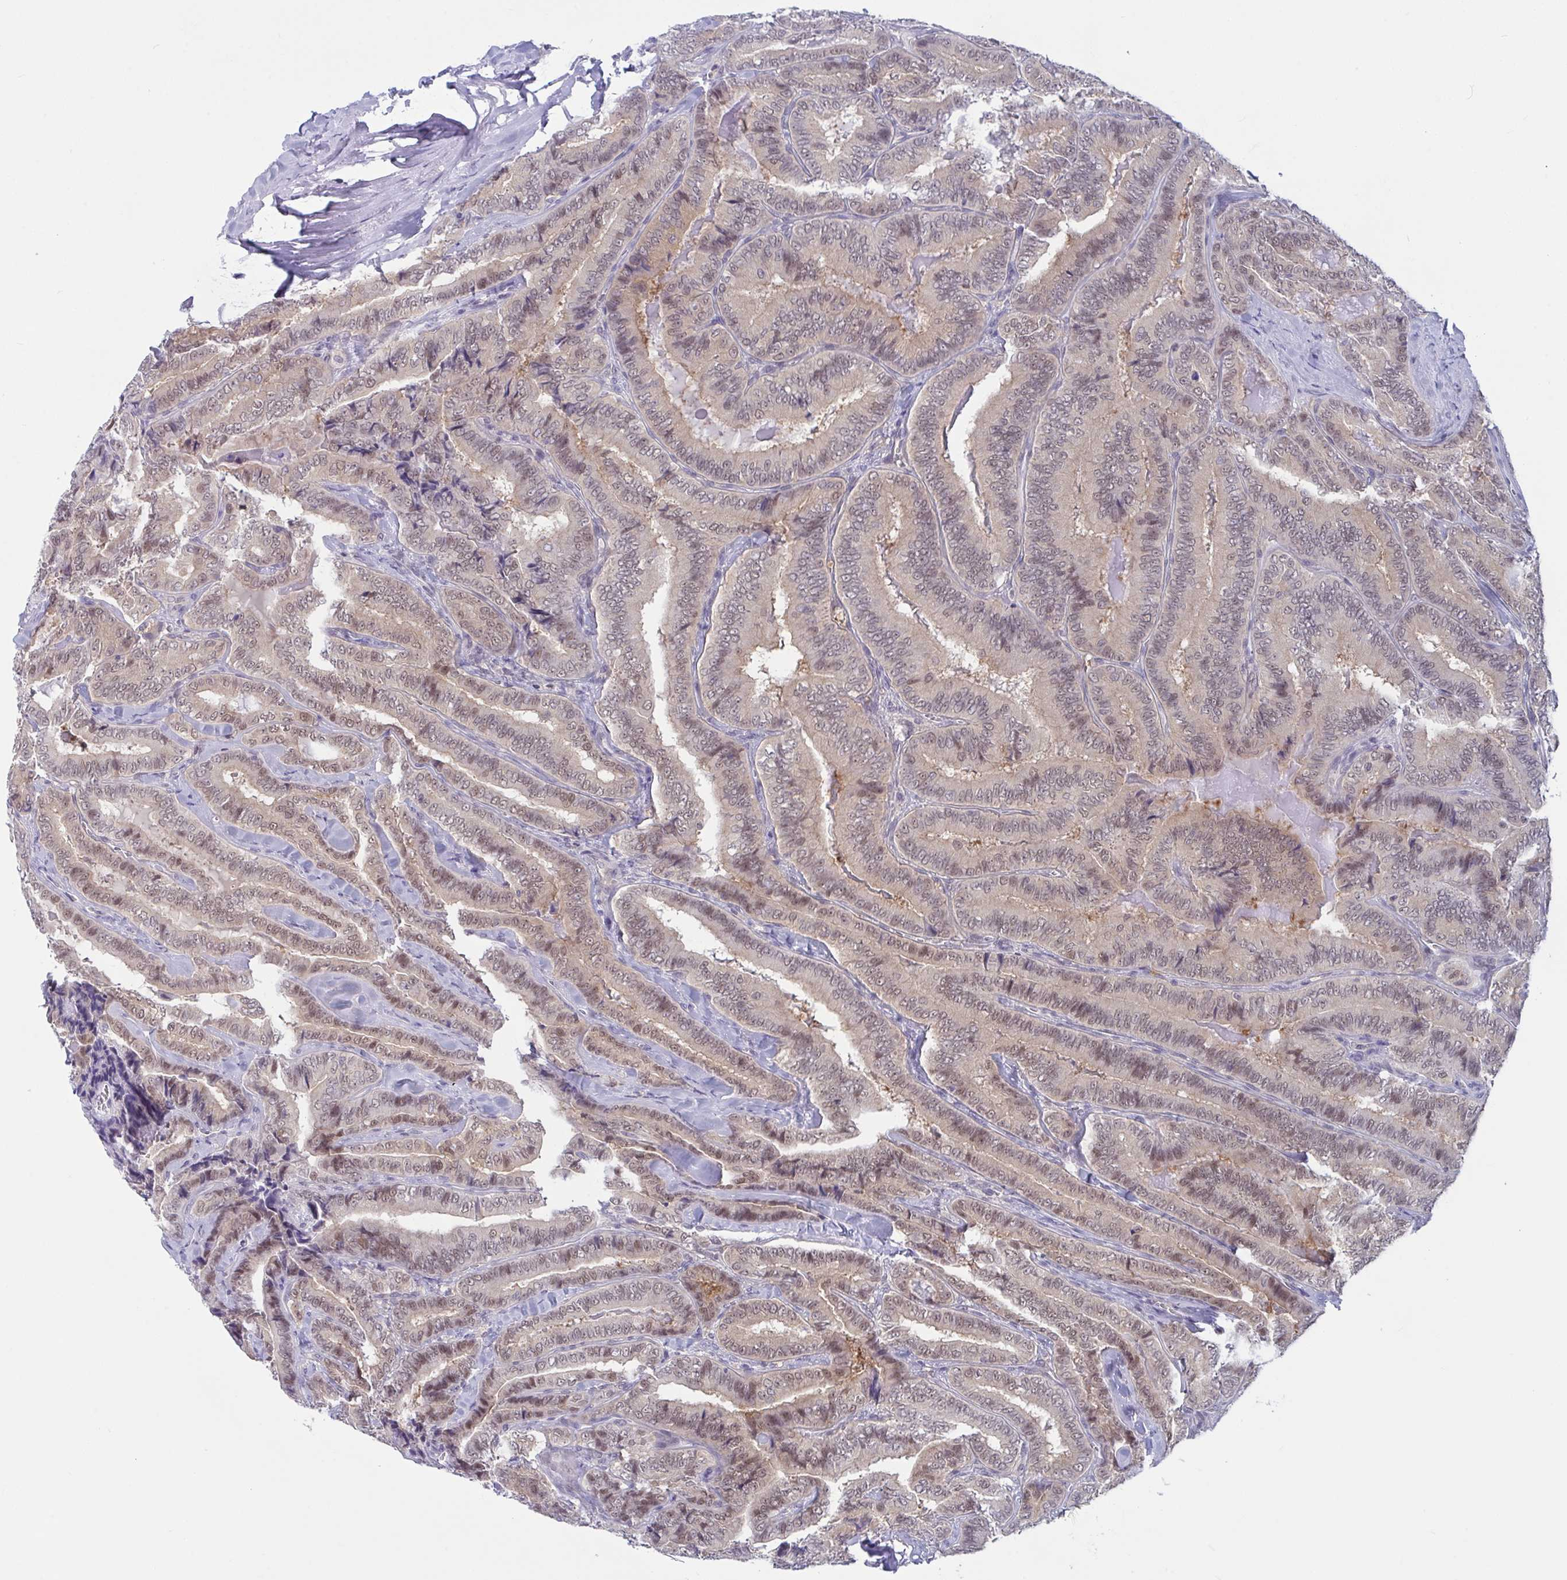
{"staining": {"intensity": "moderate", "quantity": "25%-75%", "location": "nuclear"}, "tissue": "thyroid cancer", "cell_type": "Tumor cells", "image_type": "cancer", "snomed": [{"axis": "morphology", "description": "Papillary adenocarcinoma, NOS"}, {"axis": "topography", "description": "Thyroid gland"}], "caption": "The micrograph displays a brown stain indicating the presence of a protein in the nuclear of tumor cells in thyroid cancer.", "gene": "TSN", "patient": {"sex": "male", "age": 61}}